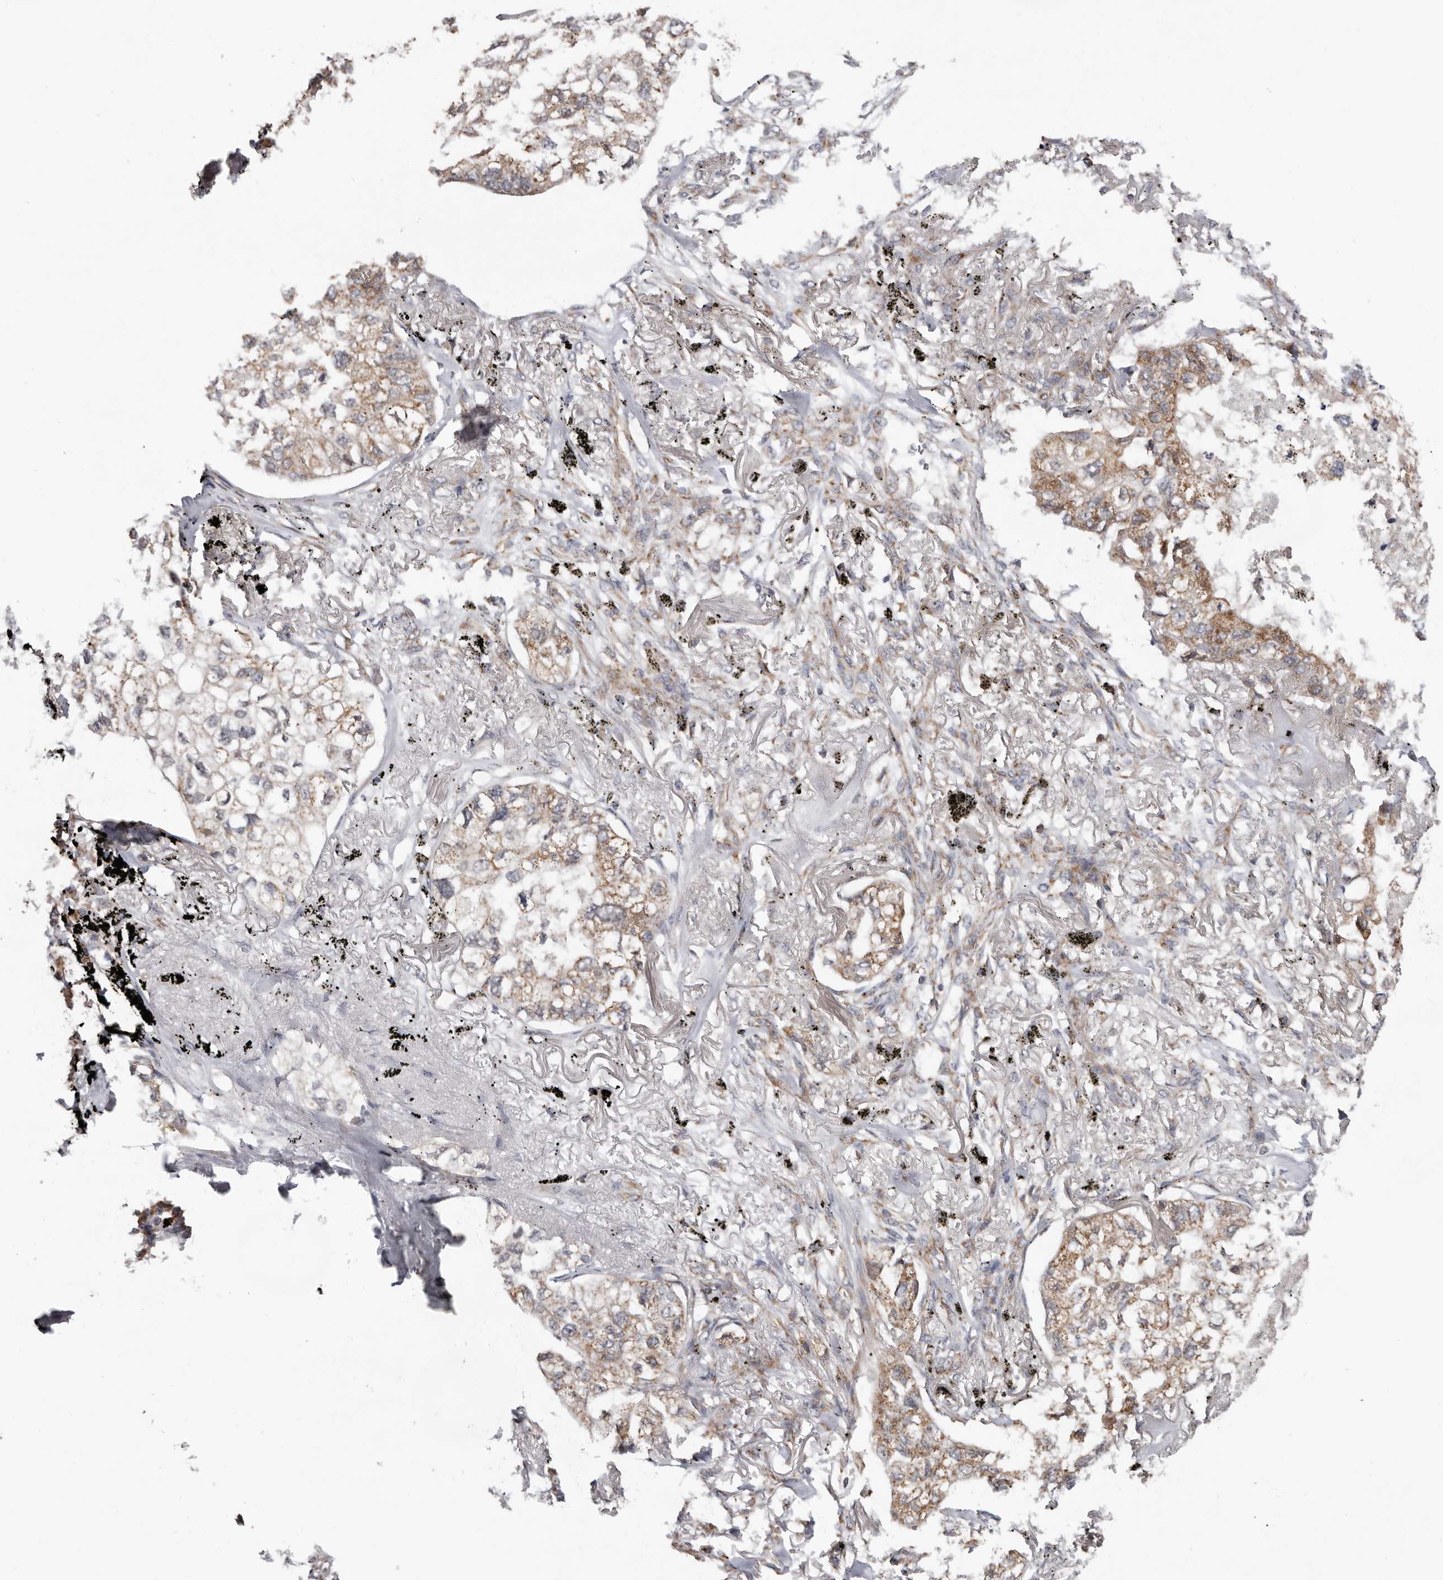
{"staining": {"intensity": "weak", "quantity": ">75%", "location": "cytoplasmic/membranous"}, "tissue": "lung cancer", "cell_type": "Tumor cells", "image_type": "cancer", "snomed": [{"axis": "morphology", "description": "Adenocarcinoma, NOS"}, {"axis": "topography", "description": "Lung"}], "caption": "Brown immunohistochemical staining in lung cancer reveals weak cytoplasmic/membranous expression in about >75% of tumor cells. Nuclei are stained in blue.", "gene": "MRPL18", "patient": {"sex": "male", "age": 65}}